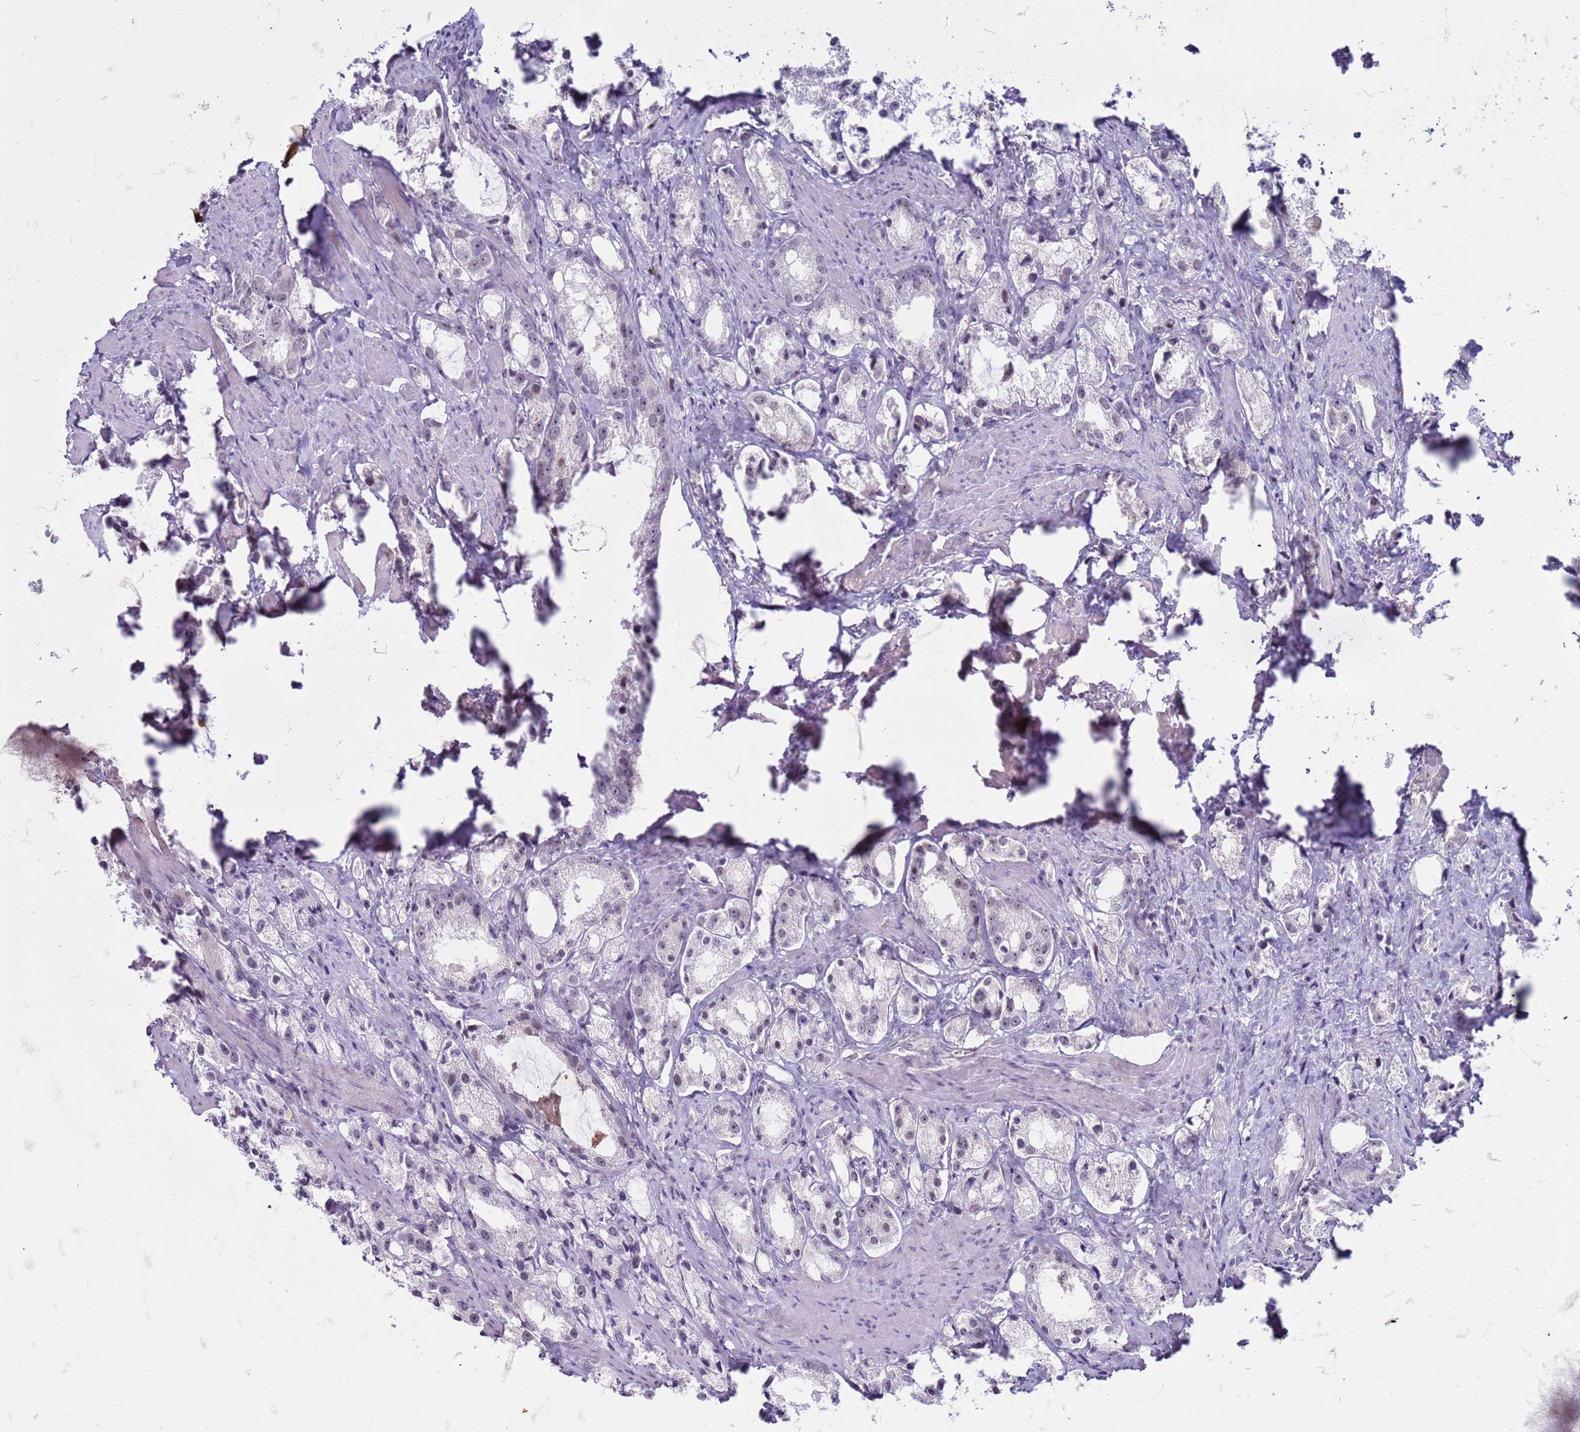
{"staining": {"intensity": "negative", "quantity": "none", "location": "none"}, "tissue": "prostate cancer", "cell_type": "Tumor cells", "image_type": "cancer", "snomed": [{"axis": "morphology", "description": "Adenocarcinoma, High grade"}, {"axis": "topography", "description": "Prostate"}], "caption": "This is a micrograph of immunohistochemistry staining of prostate cancer, which shows no expression in tumor cells.", "gene": "SLC15A3", "patient": {"sex": "male", "age": 66}}